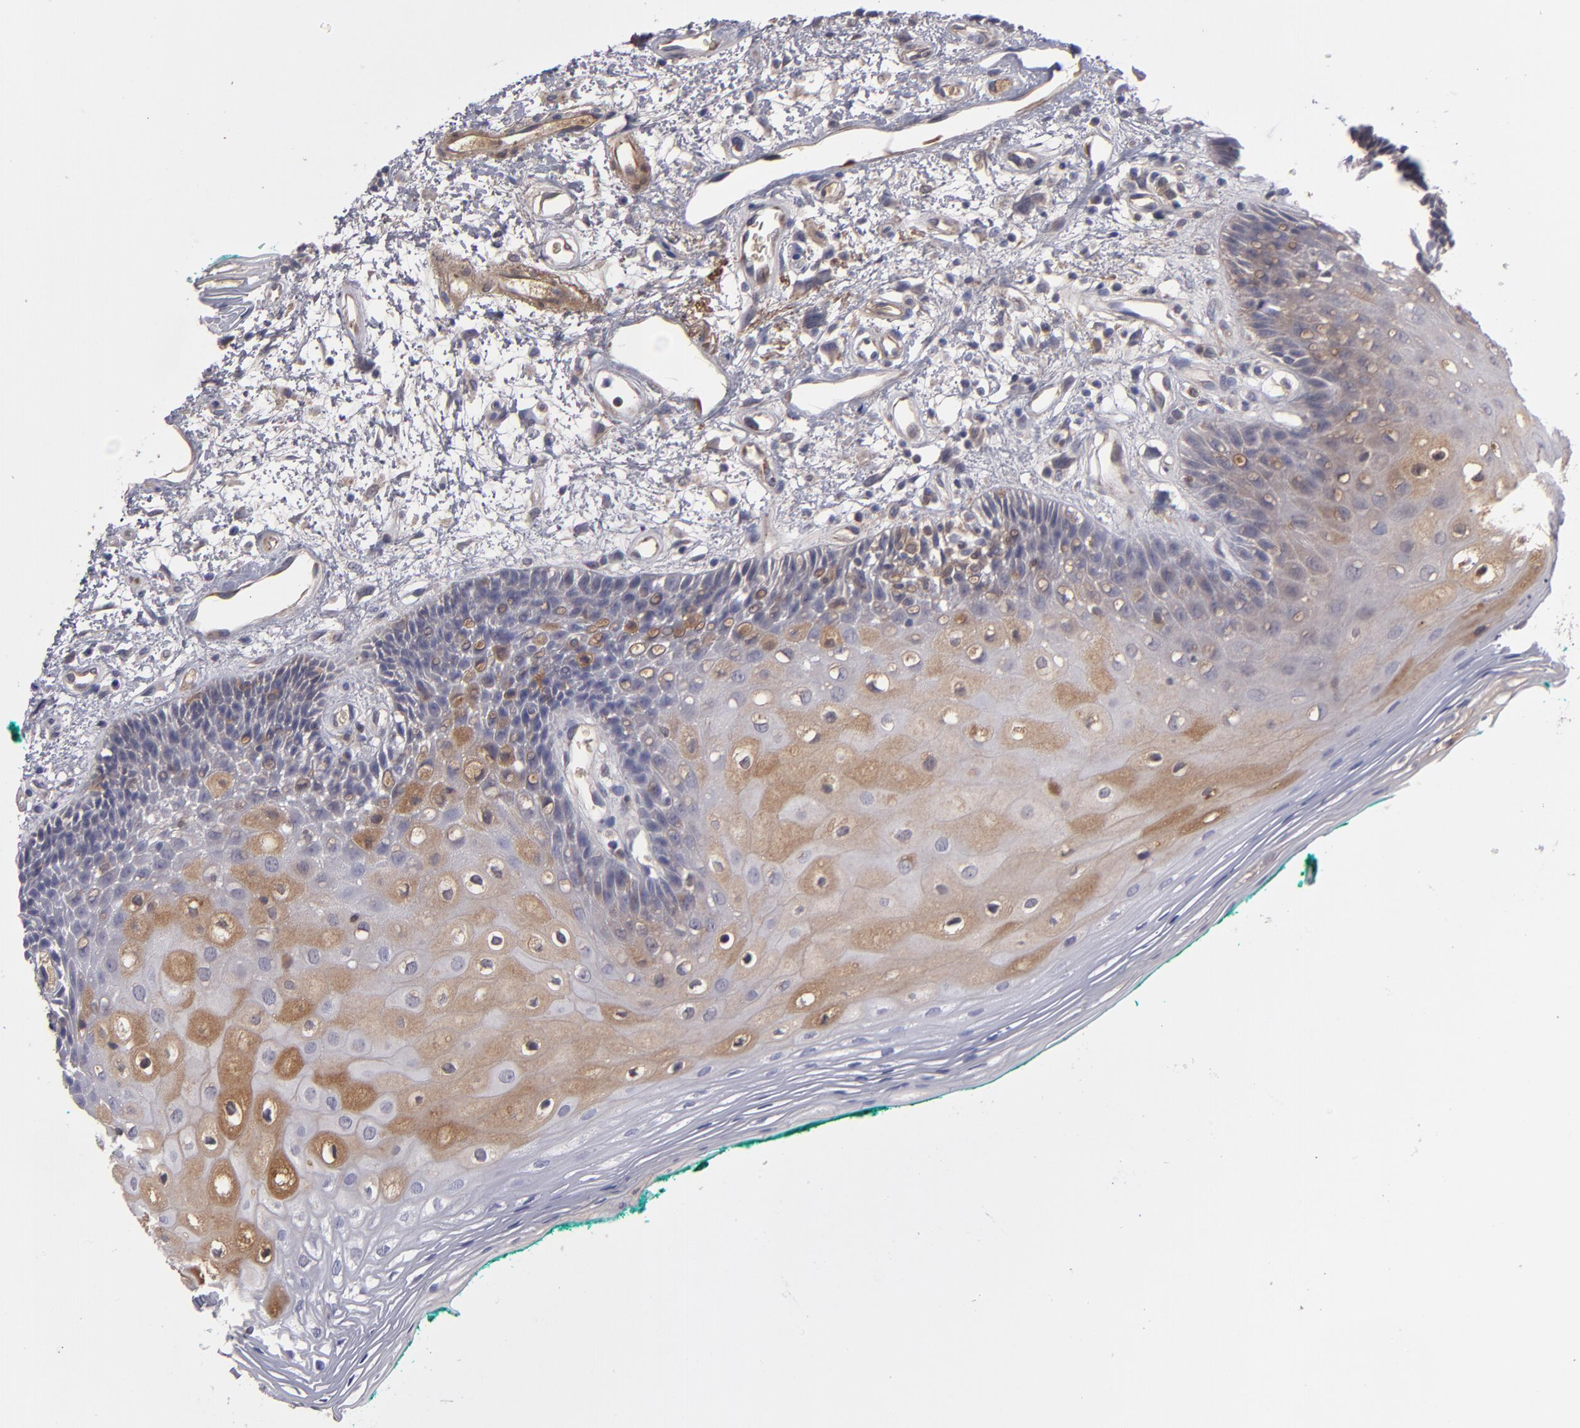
{"staining": {"intensity": "weak", "quantity": "<25%", "location": "cytoplasmic/membranous"}, "tissue": "oral mucosa", "cell_type": "Squamous epithelial cells", "image_type": "normal", "snomed": [{"axis": "morphology", "description": "Normal tissue, NOS"}, {"axis": "morphology", "description": "Squamous cell carcinoma, NOS"}, {"axis": "topography", "description": "Skeletal muscle"}, {"axis": "topography", "description": "Oral tissue"}, {"axis": "topography", "description": "Head-Neck"}], "caption": "Micrograph shows no protein expression in squamous epithelial cells of benign oral mucosa. Nuclei are stained in blue.", "gene": "ITIH4", "patient": {"sex": "female", "age": 84}}